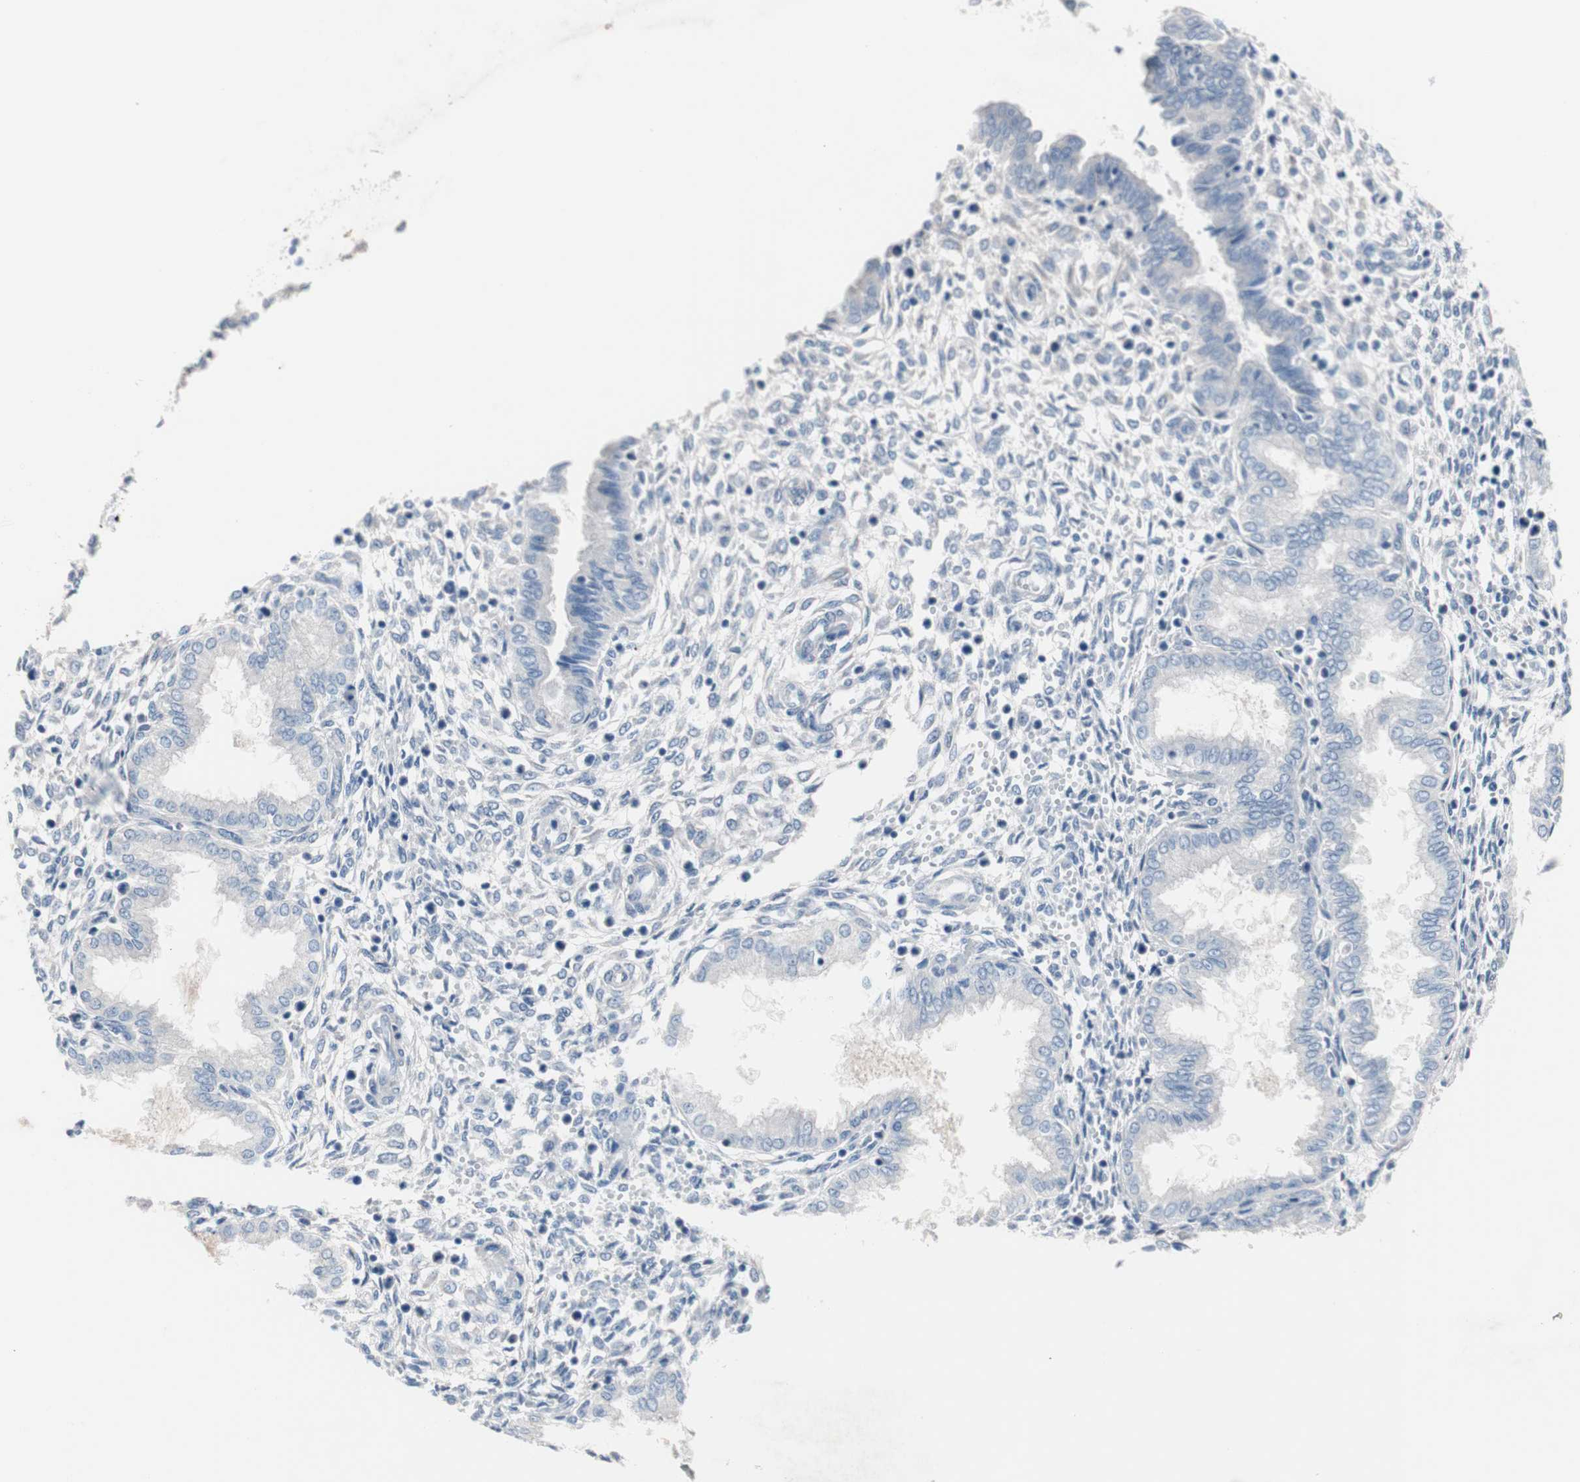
{"staining": {"intensity": "weak", "quantity": "<25%", "location": "cytoplasmic/membranous"}, "tissue": "endometrium", "cell_type": "Cells in endometrial stroma", "image_type": "normal", "snomed": [{"axis": "morphology", "description": "Normal tissue, NOS"}, {"axis": "topography", "description": "Endometrium"}], "caption": "Endometrium was stained to show a protein in brown. There is no significant positivity in cells in endometrial stroma. (Stains: DAB immunohistochemistry with hematoxylin counter stain, Microscopy: brightfield microscopy at high magnification).", "gene": "ULBP1", "patient": {"sex": "female", "age": 33}}